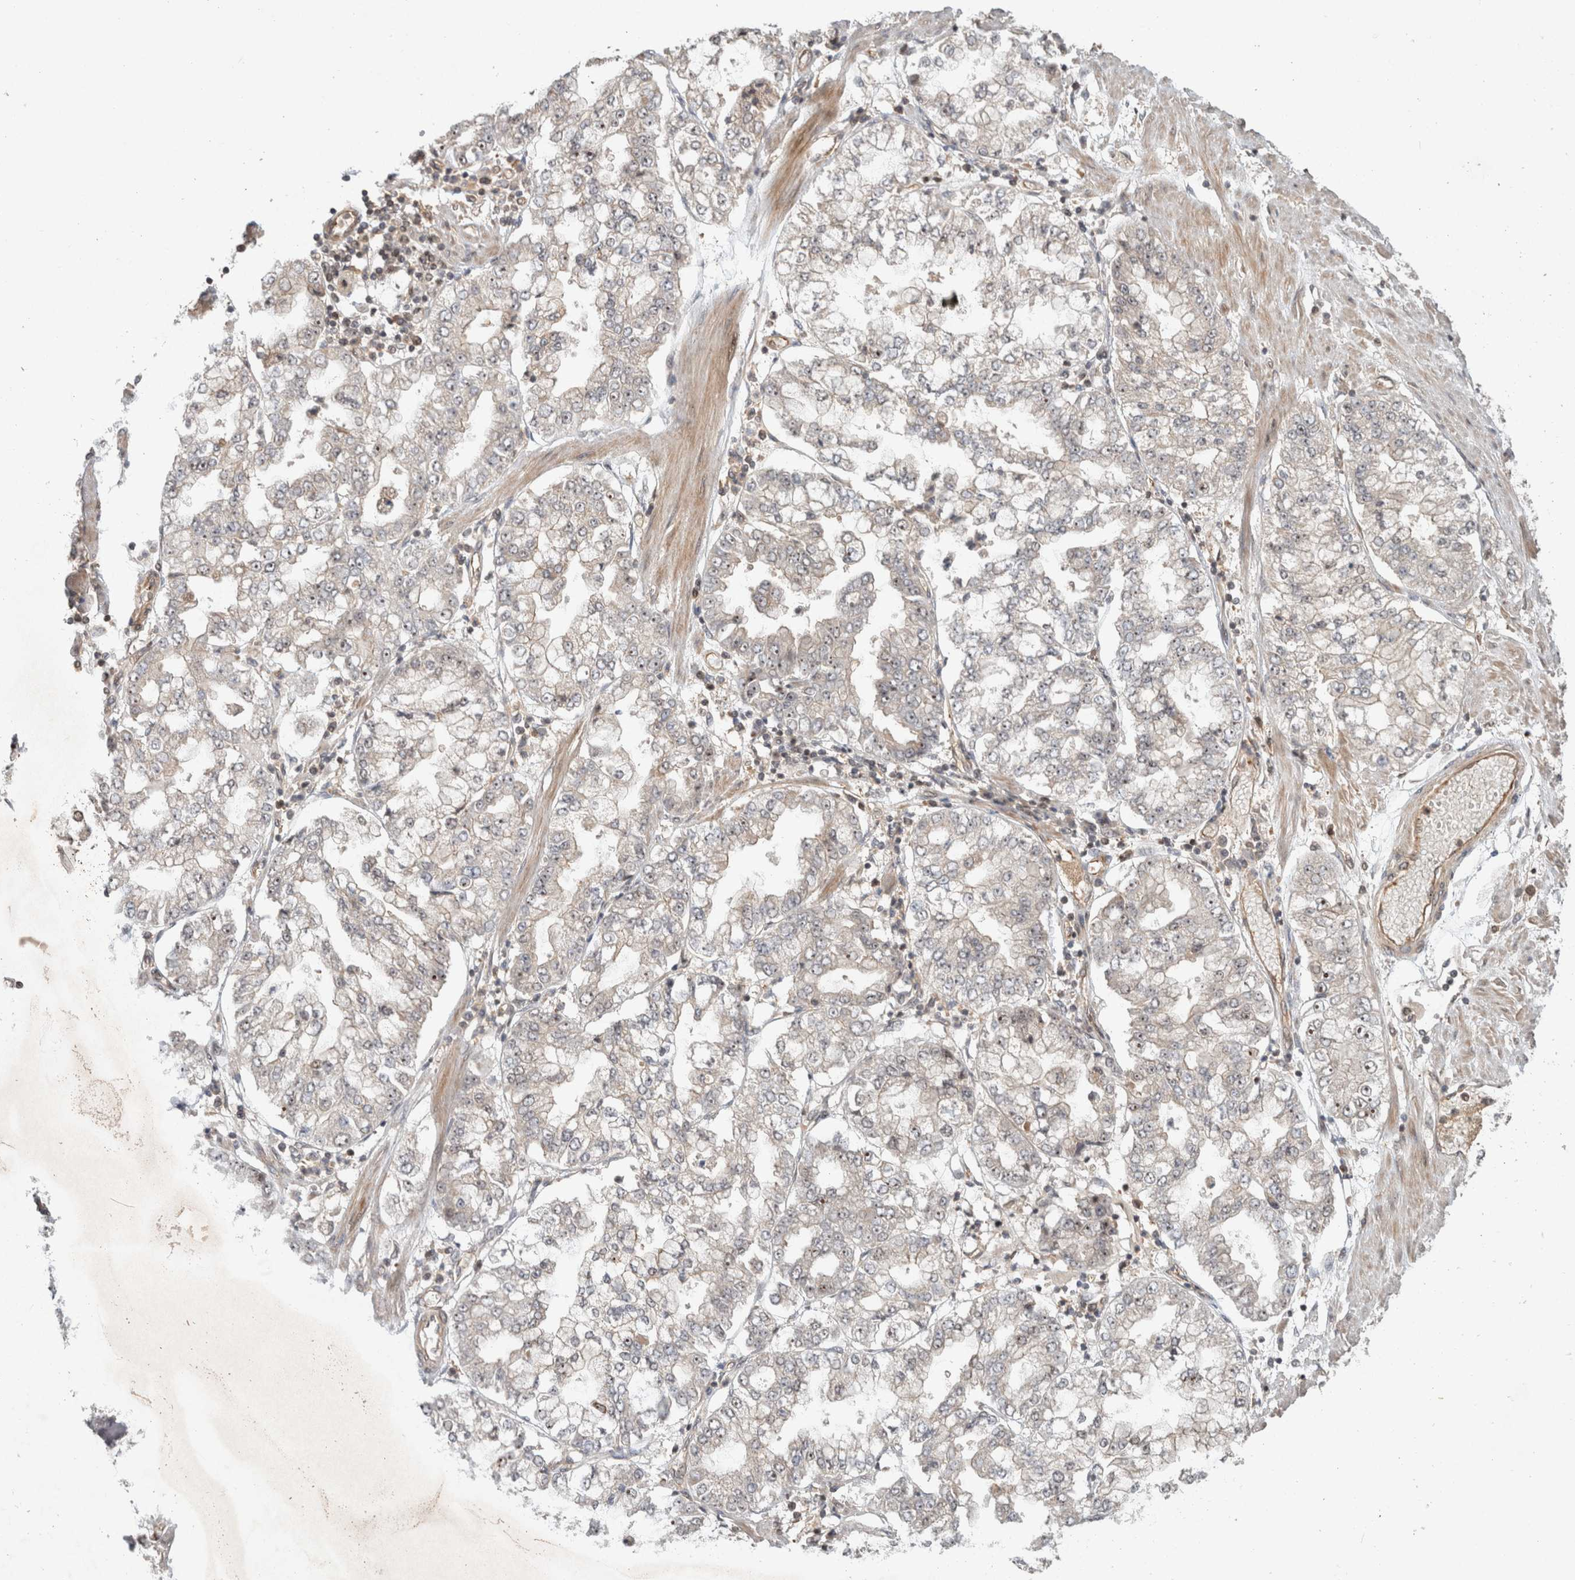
{"staining": {"intensity": "weak", "quantity": "<25%", "location": "cytoplasmic/membranous"}, "tissue": "stomach cancer", "cell_type": "Tumor cells", "image_type": "cancer", "snomed": [{"axis": "morphology", "description": "Adenocarcinoma, NOS"}, {"axis": "topography", "description": "Stomach"}], "caption": "The immunohistochemistry histopathology image has no significant staining in tumor cells of stomach cancer (adenocarcinoma) tissue. Brightfield microscopy of IHC stained with DAB (3,3'-diaminobenzidine) (brown) and hematoxylin (blue), captured at high magnification.", "gene": "CAAP1", "patient": {"sex": "male", "age": 76}}